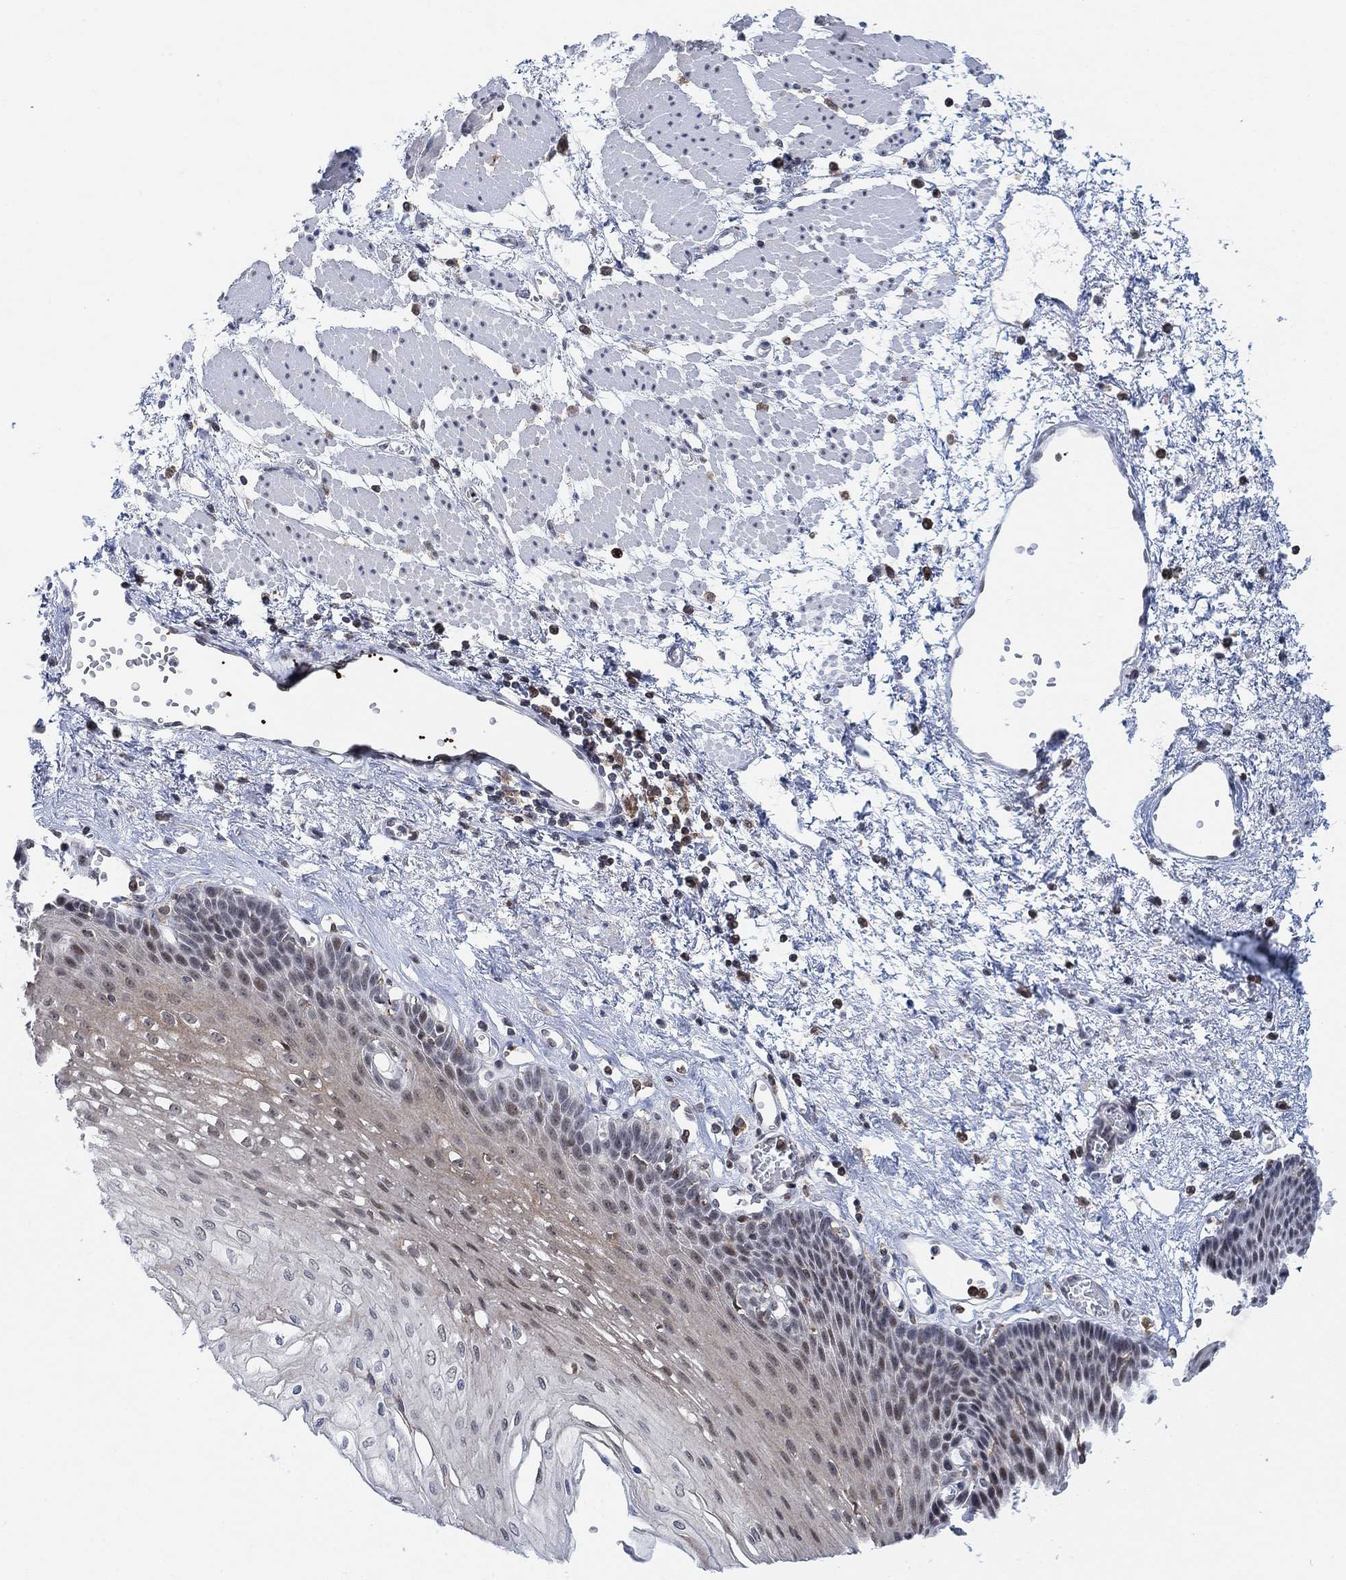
{"staining": {"intensity": "moderate", "quantity": "<25%", "location": "nuclear"}, "tissue": "esophagus", "cell_type": "Squamous epithelial cells", "image_type": "normal", "snomed": [{"axis": "morphology", "description": "Normal tissue, NOS"}, {"axis": "topography", "description": "Esophagus"}], "caption": "IHC staining of unremarkable esophagus, which demonstrates low levels of moderate nuclear expression in approximately <25% of squamous epithelial cells indicating moderate nuclear protein expression. The staining was performed using DAB (brown) for protein detection and nuclei were counterstained in hematoxylin (blue).", "gene": "PWWP2B", "patient": {"sex": "female", "age": 62}}